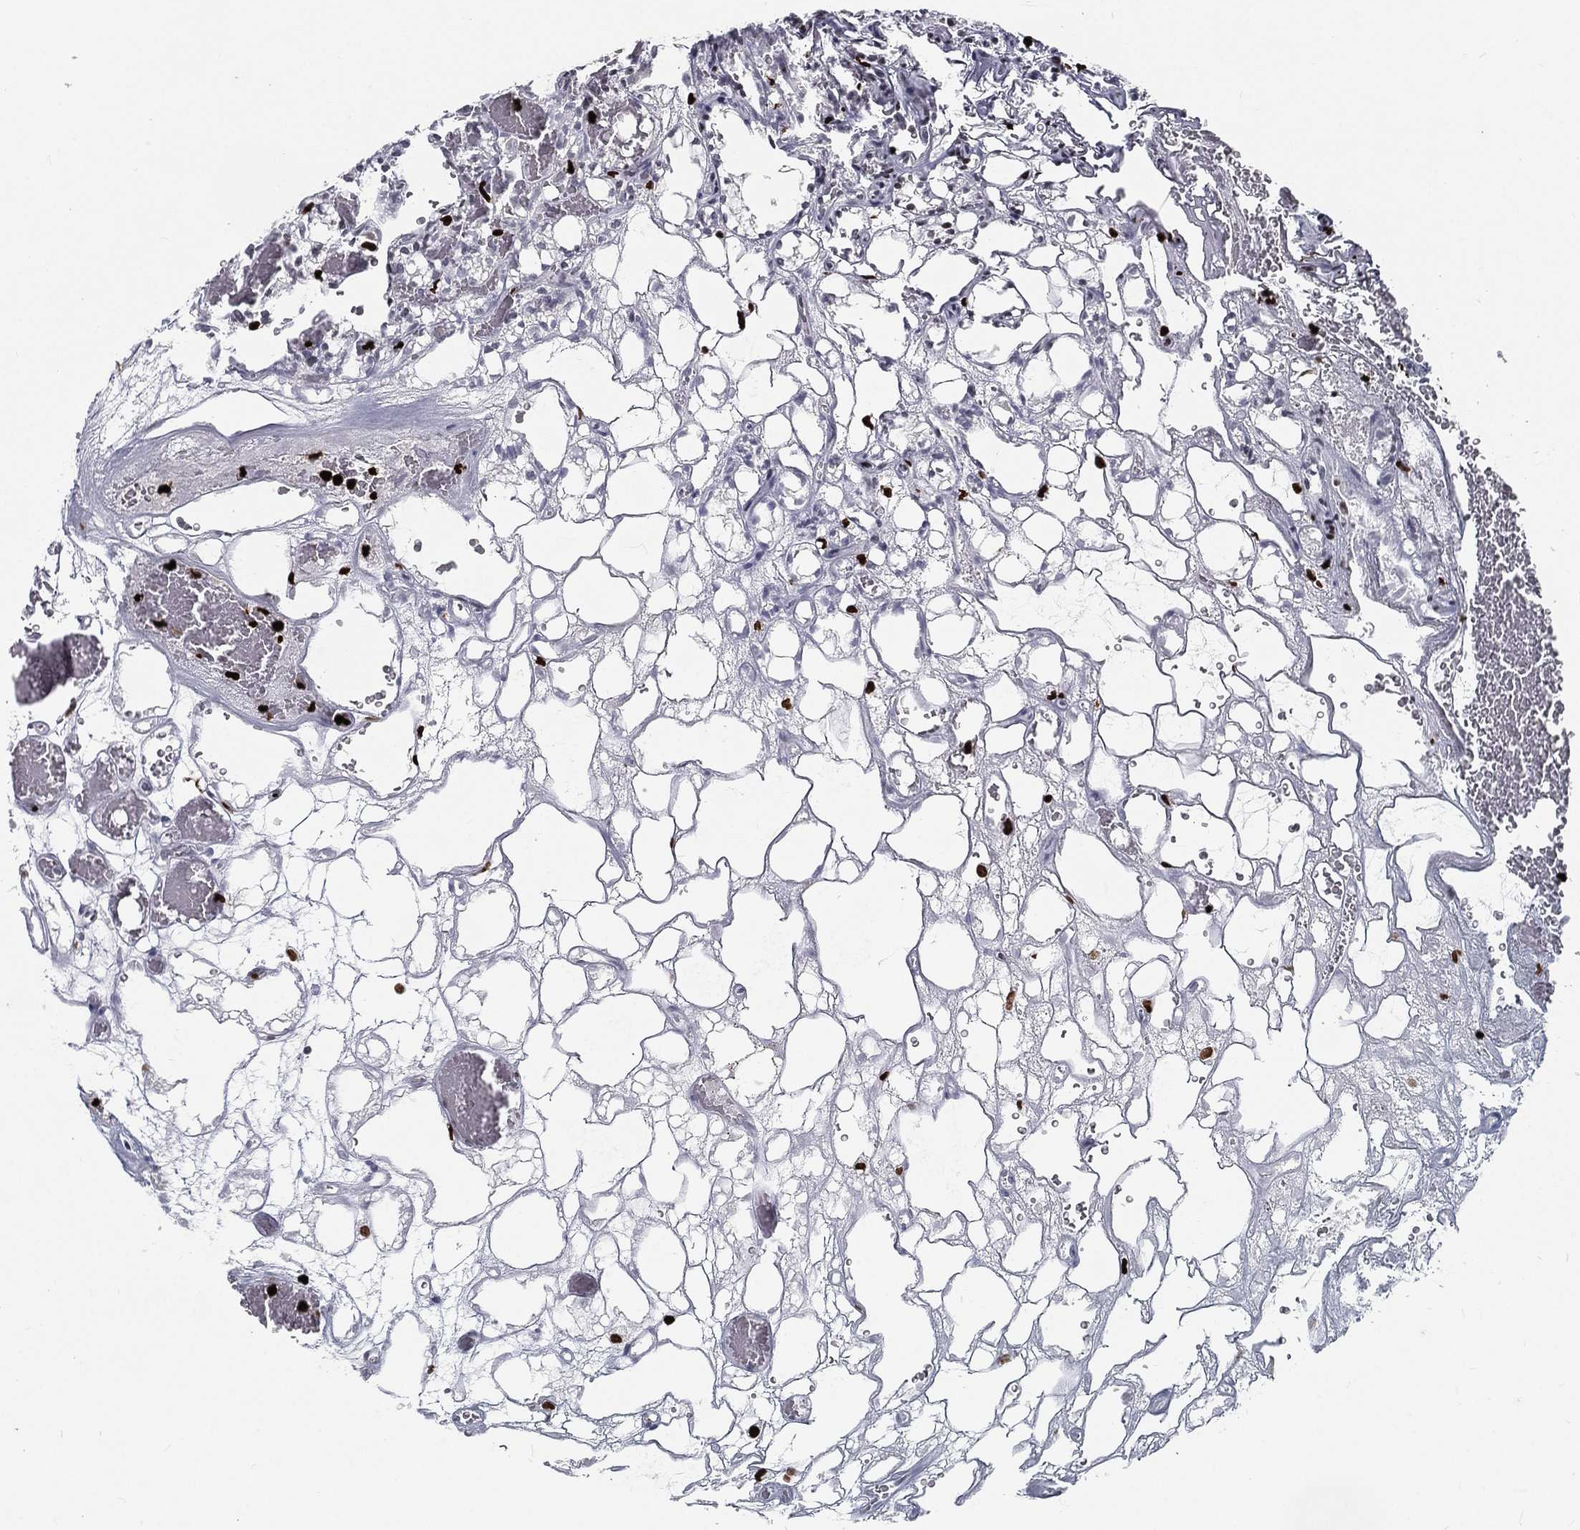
{"staining": {"intensity": "negative", "quantity": "none", "location": "none"}, "tissue": "renal cancer", "cell_type": "Tumor cells", "image_type": "cancer", "snomed": [{"axis": "morphology", "description": "Adenocarcinoma, NOS"}, {"axis": "topography", "description": "Kidney"}], "caption": "Immunohistochemical staining of renal adenocarcinoma exhibits no significant positivity in tumor cells.", "gene": "MNDA", "patient": {"sex": "female", "age": 69}}